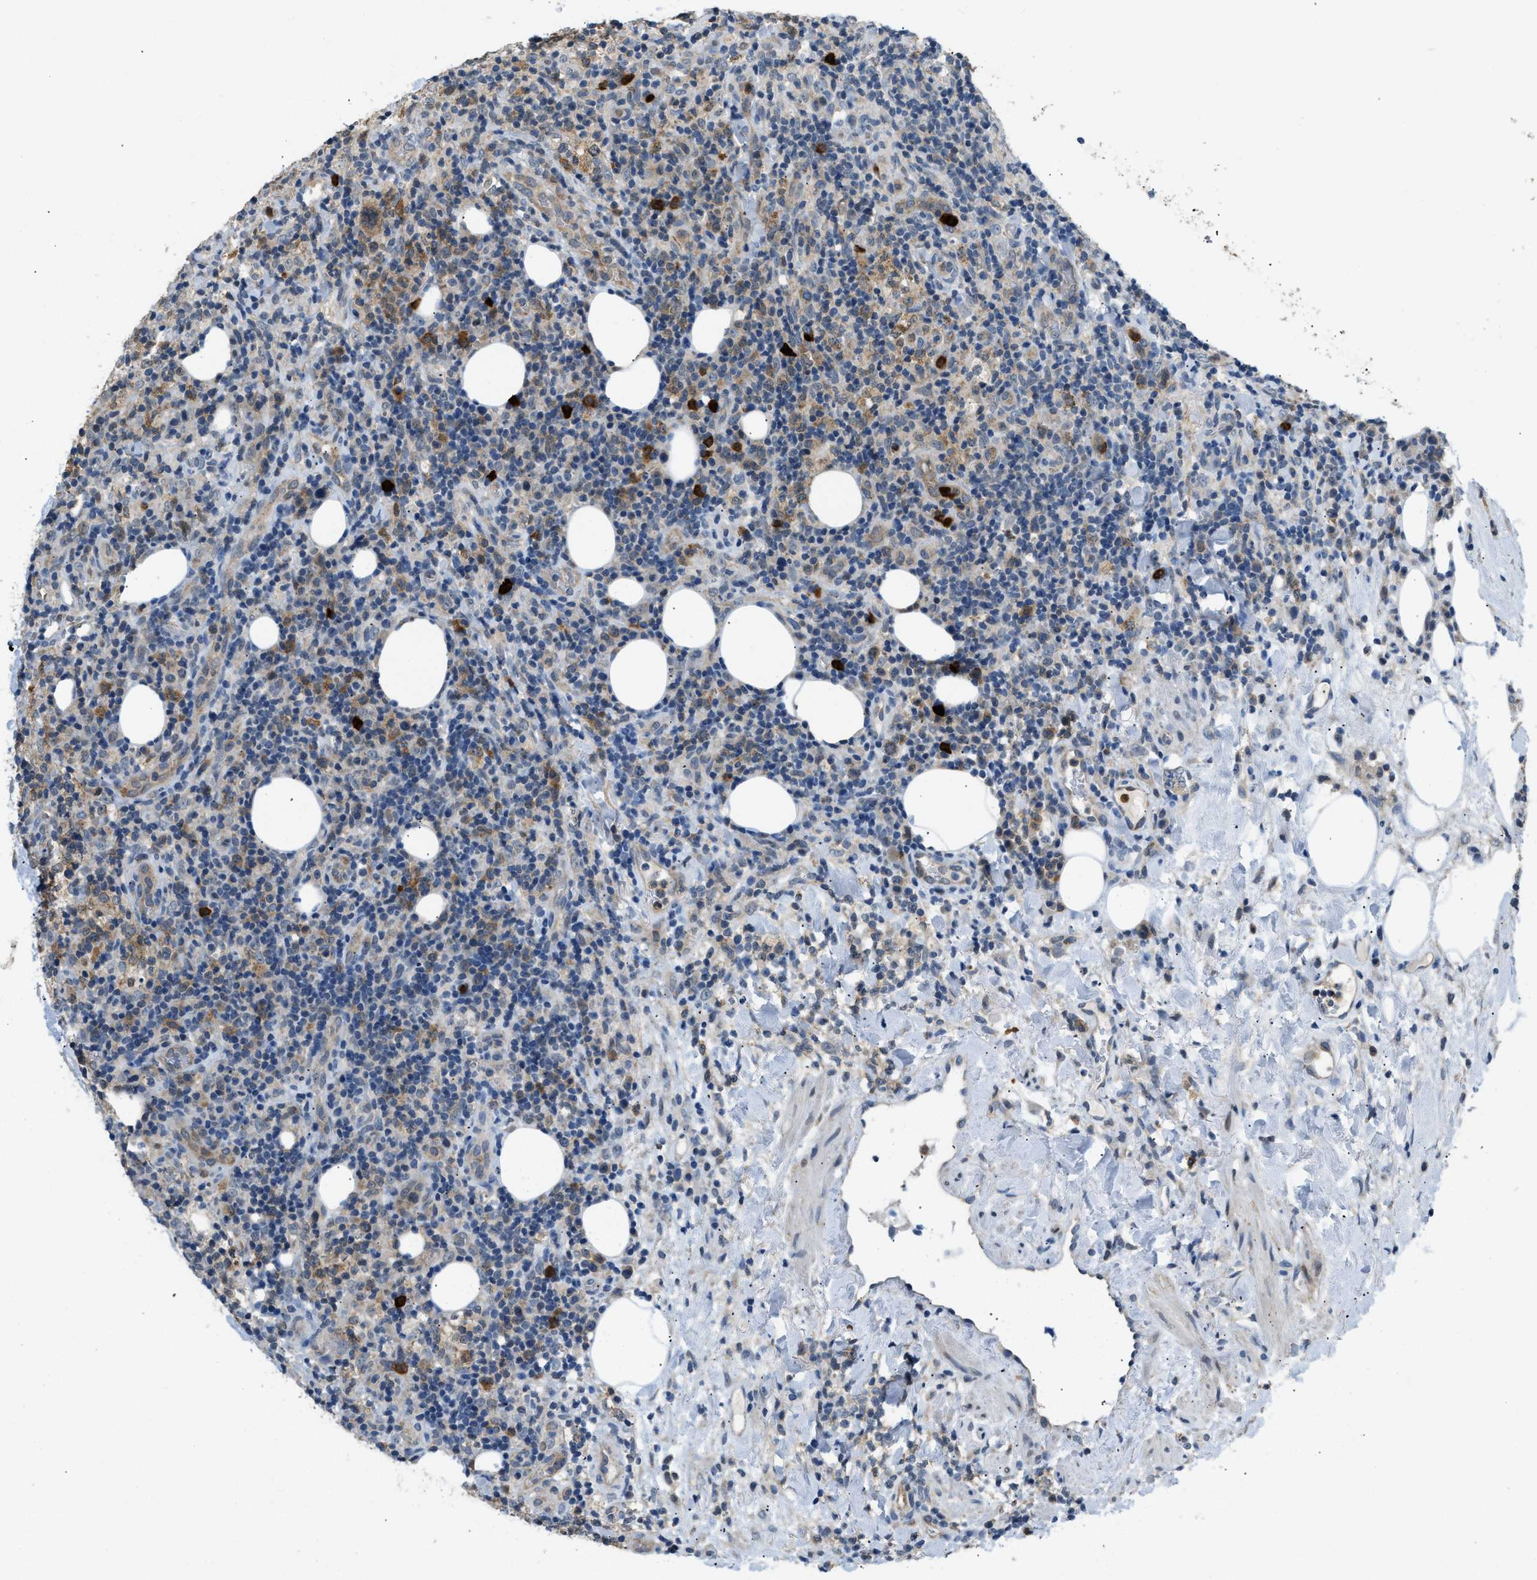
{"staining": {"intensity": "weak", "quantity": "<25%", "location": "cytoplasmic/membranous"}, "tissue": "lymphoma", "cell_type": "Tumor cells", "image_type": "cancer", "snomed": [{"axis": "morphology", "description": "Malignant lymphoma, non-Hodgkin's type, High grade"}, {"axis": "topography", "description": "Lymph node"}], "caption": "This is an immunohistochemistry histopathology image of human lymphoma. There is no positivity in tumor cells.", "gene": "TOMM34", "patient": {"sex": "female", "age": 76}}